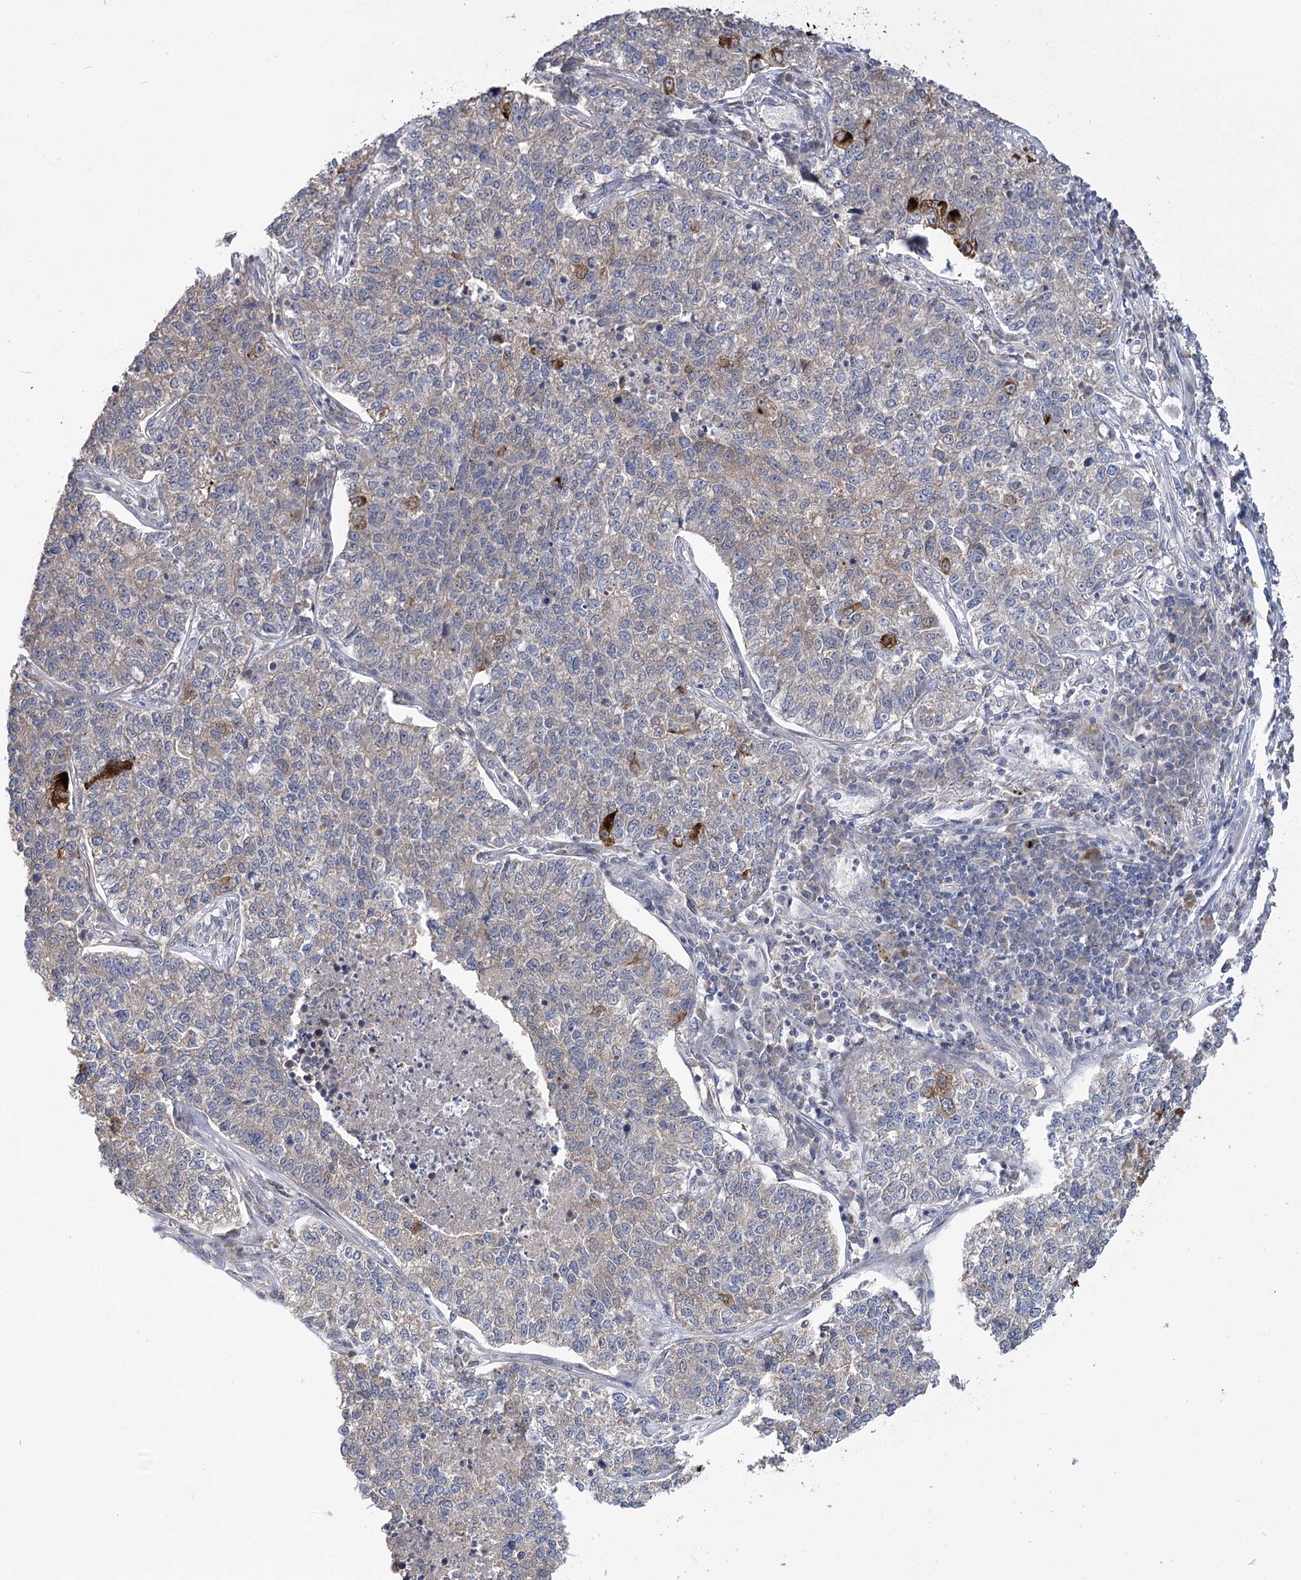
{"staining": {"intensity": "strong", "quantity": "<25%", "location": "cytoplasmic/membranous"}, "tissue": "lung cancer", "cell_type": "Tumor cells", "image_type": "cancer", "snomed": [{"axis": "morphology", "description": "Adenocarcinoma, NOS"}, {"axis": "topography", "description": "Lung"}], "caption": "IHC (DAB) staining of lung cancer (adenocarcinoma) exhibits strong cytoplasmic/membranous protein positivity in about <25% of tumor cells. The protein is shown in brown color, while the nuclei are stained blue.", "gene": "PBLD", "patient": {"sex": "male", "age": 49}}